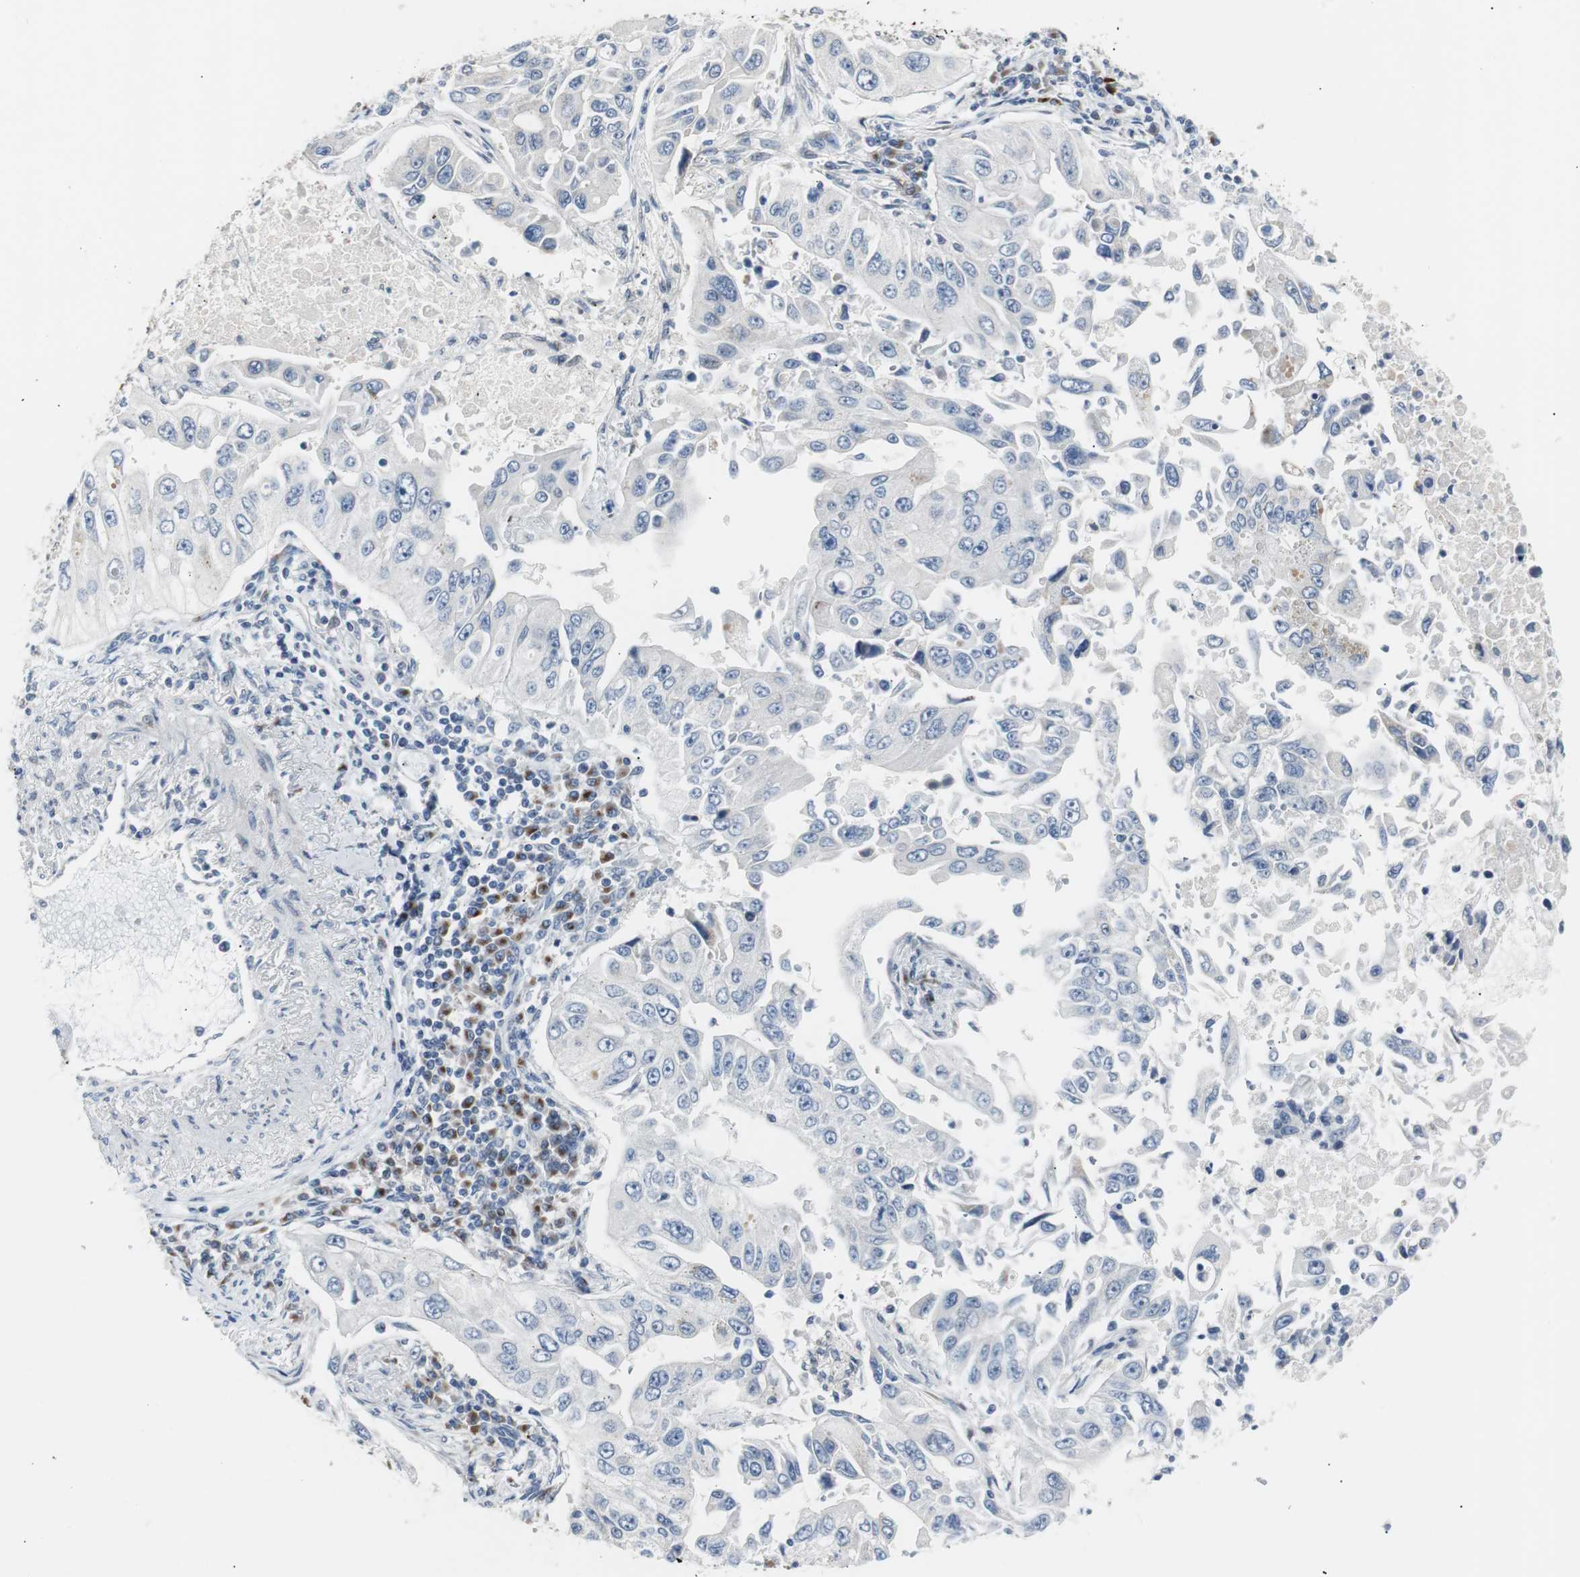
{"staining": {"intensity": "negative", "quantity": "none", "location": "none"}, "tissue": "lung cancer", "cell_type": "Tumor cells", "image_type": "cancer", "snomed": [{"axis": "morphology", "description": "Adenocarcinoma, NOS"}, {"axis": "topography", "description": "Lung"}], "caption": "This is a image of immunohistochemistry staining of lung cancer, which shows no positivity in tumor cells.", "gene": "SOX30", "patient": {"sex": "male", "age": 84}}